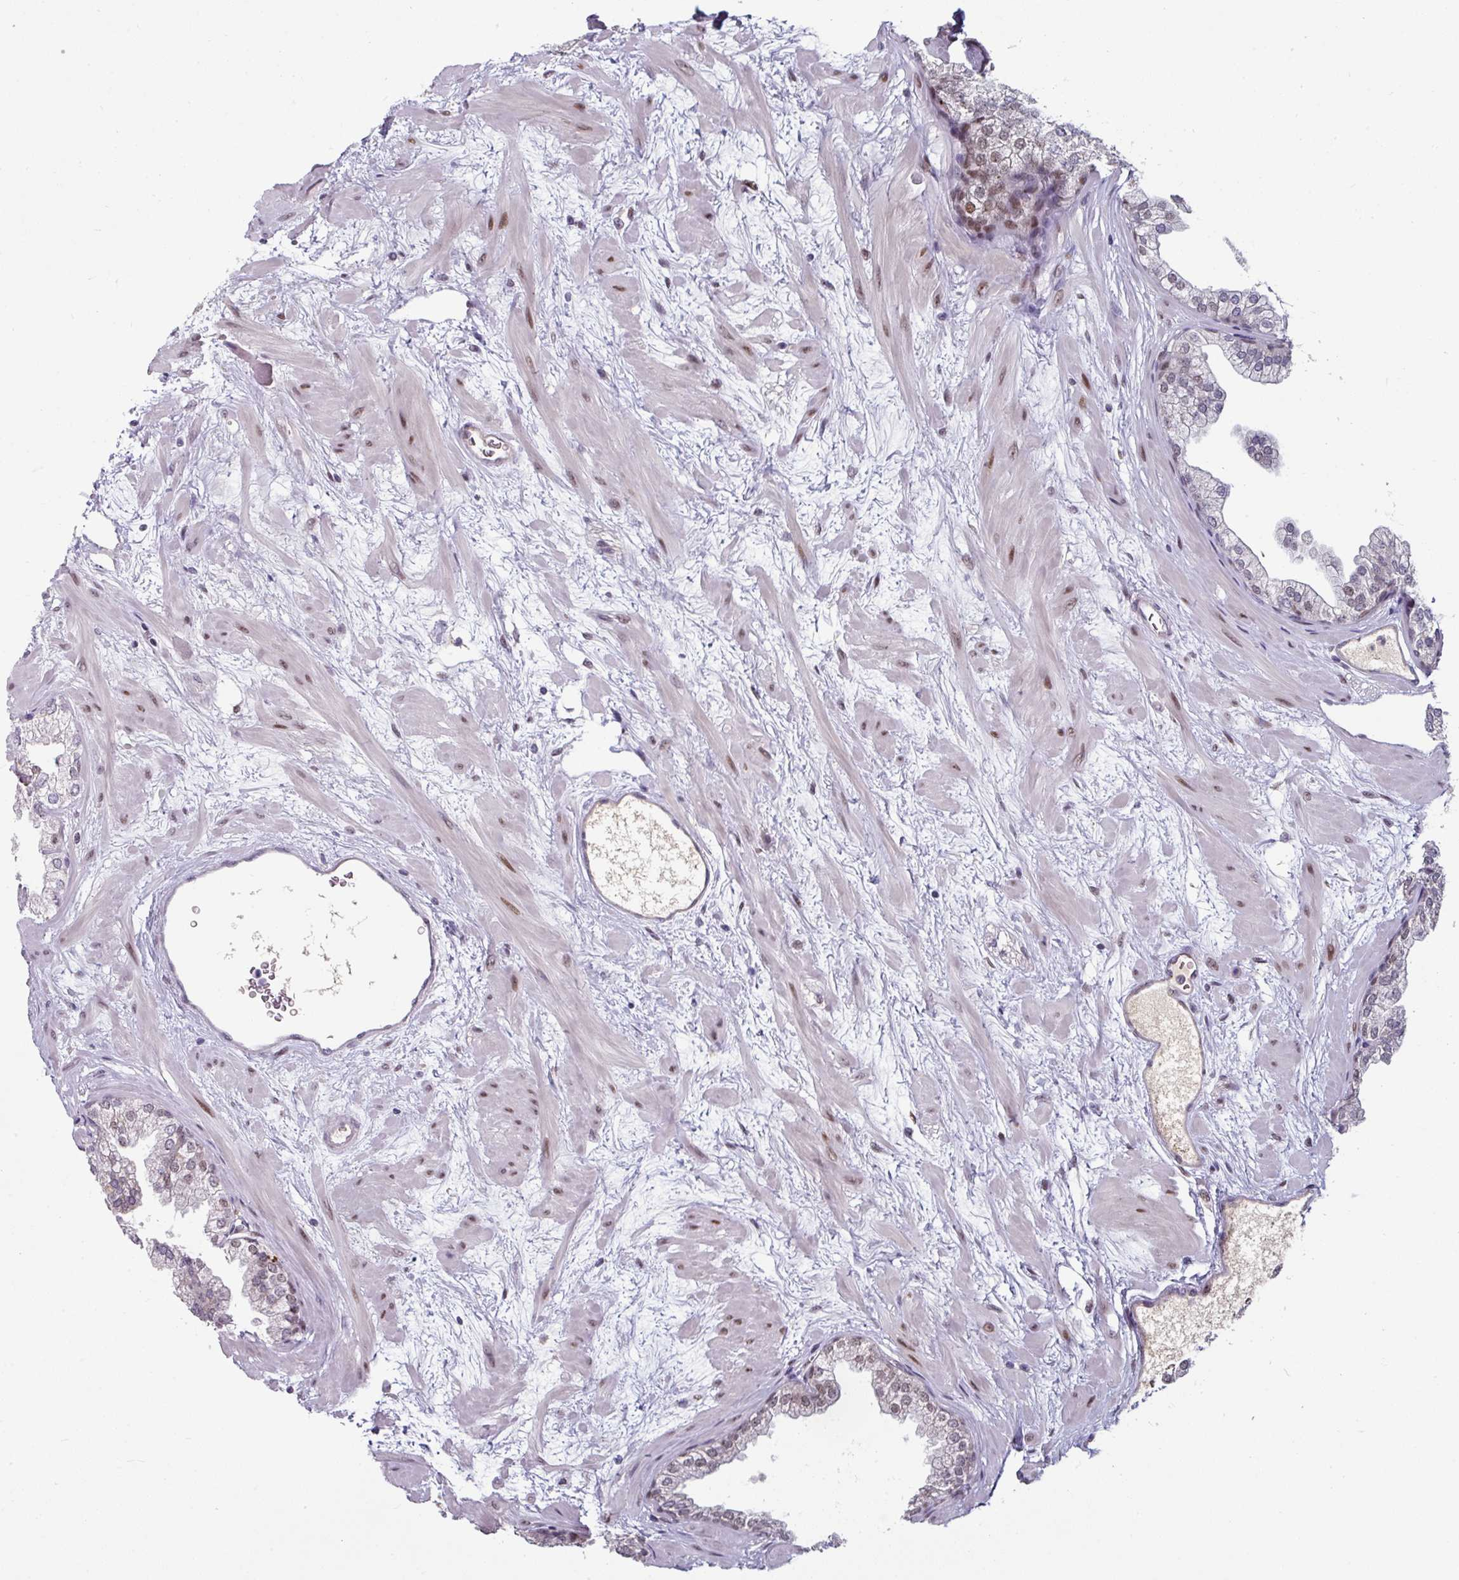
{"staining": {"intensity": "moderate", "quantity": ">75%", "location": "nuclear"}, "tissue": "prostate", "cell_type": "Glandular cells", "image_type": "normal", "snomed": [{"axis": "morphology", "description": "Normal tissue, NOS"}, {"axis": "topography", "description": "Prostate"}], "caption": "Protein staining by IHC demonstrates moderate nuclear staining in approximately >75% of glandular cells in unremarkable prostate. Nuclei are stained in blue.", "gene": "SWSAP1", "patient": {"sex": "male", "age": 37}}